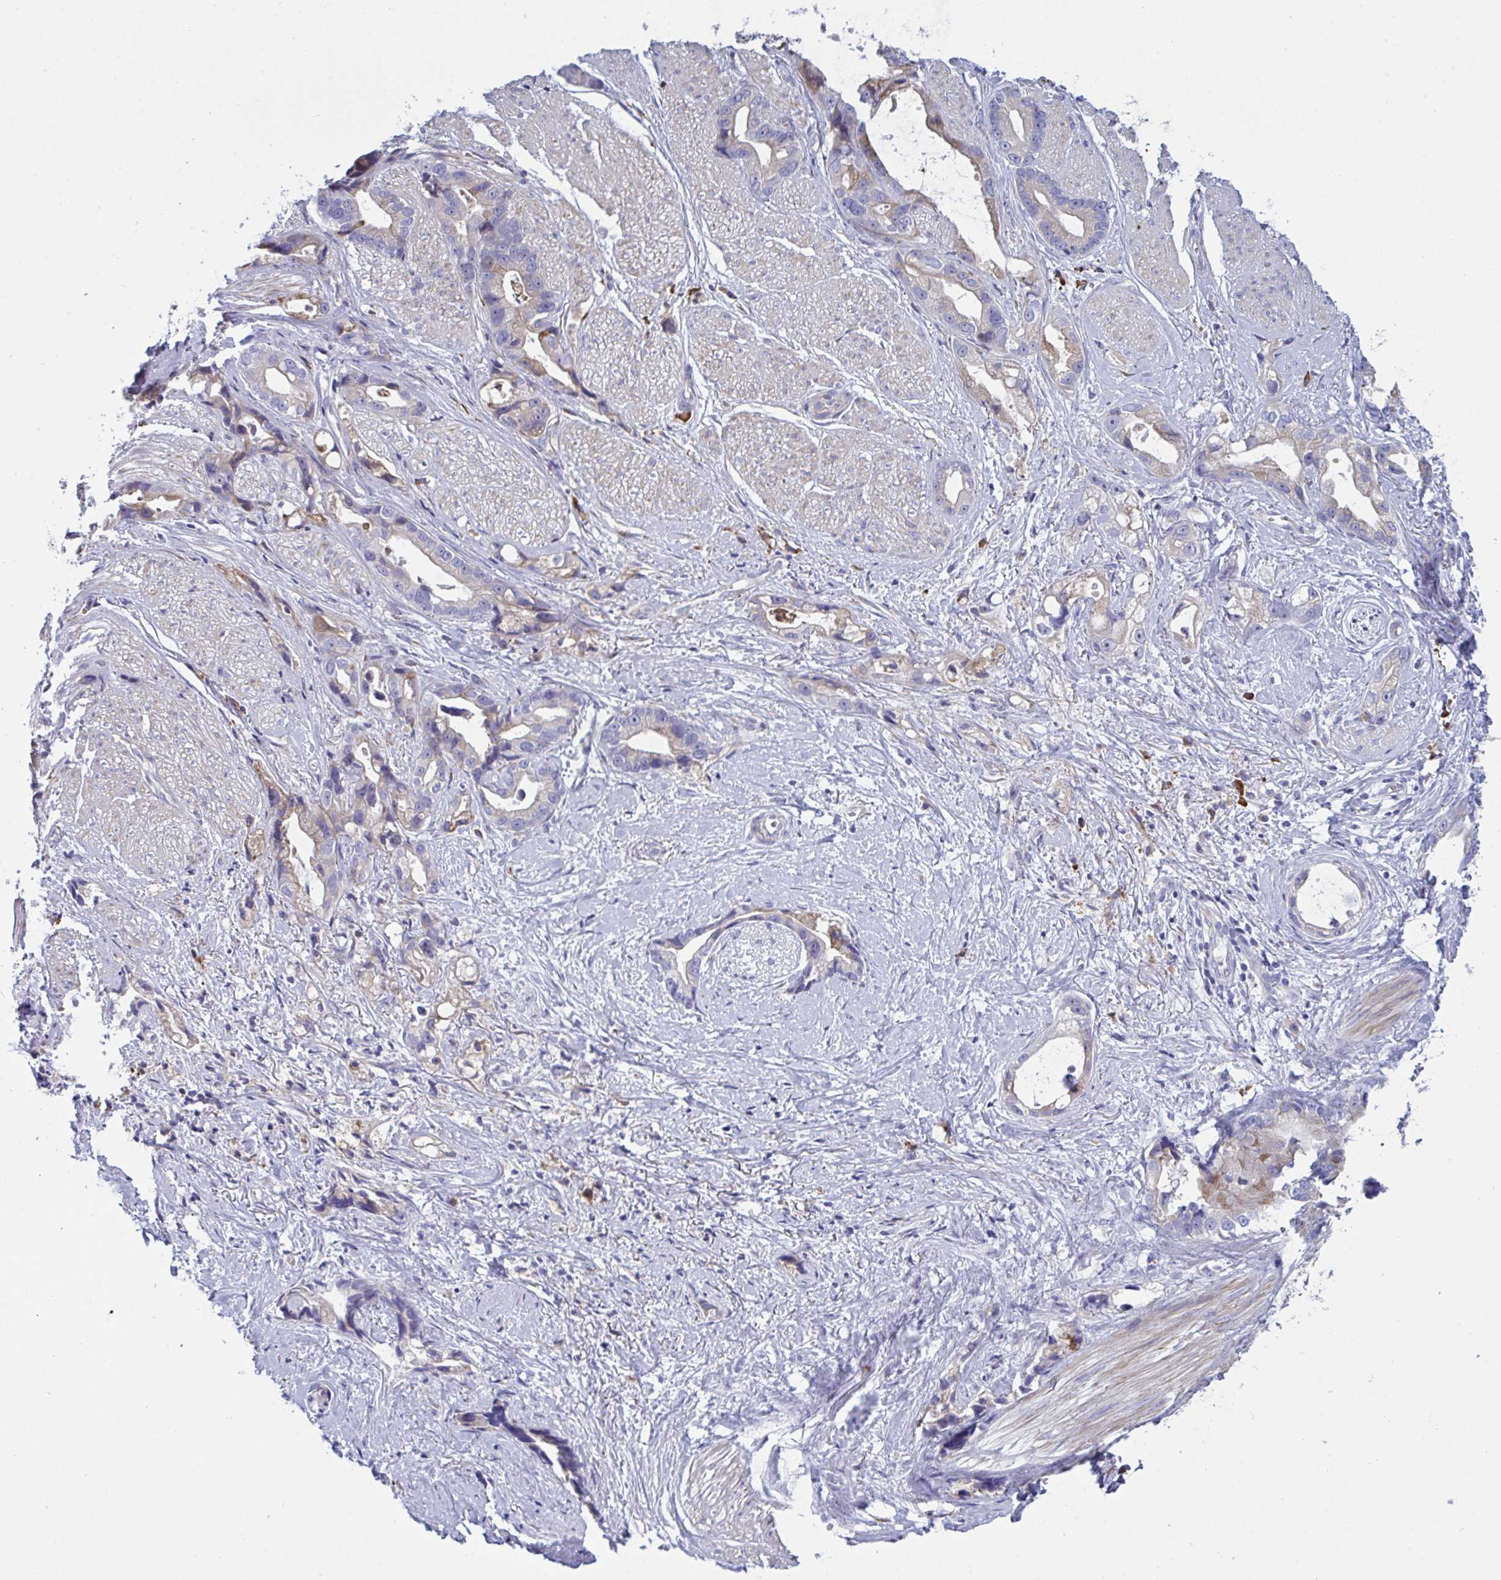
{"staining": {"intensity": "negative", "quantity": "none", "location": "none"}, "tissue": "stomach cancer", "cell_type": "Tumor cells", "image_type": "cancer", "snomed": [{"axis": "morphology", "description": "Adenocarcinoma, NOS"}, {"axis": "topography", "description": "Stomach"}], "caption": "IHC image of stomach cancer stained for a protein (brown), which demonstrates no positivity in tumor cells. (DAB IHC, high magnification).", "gene": "MYMK", "patient": {"sex": "male", "age": 55}}